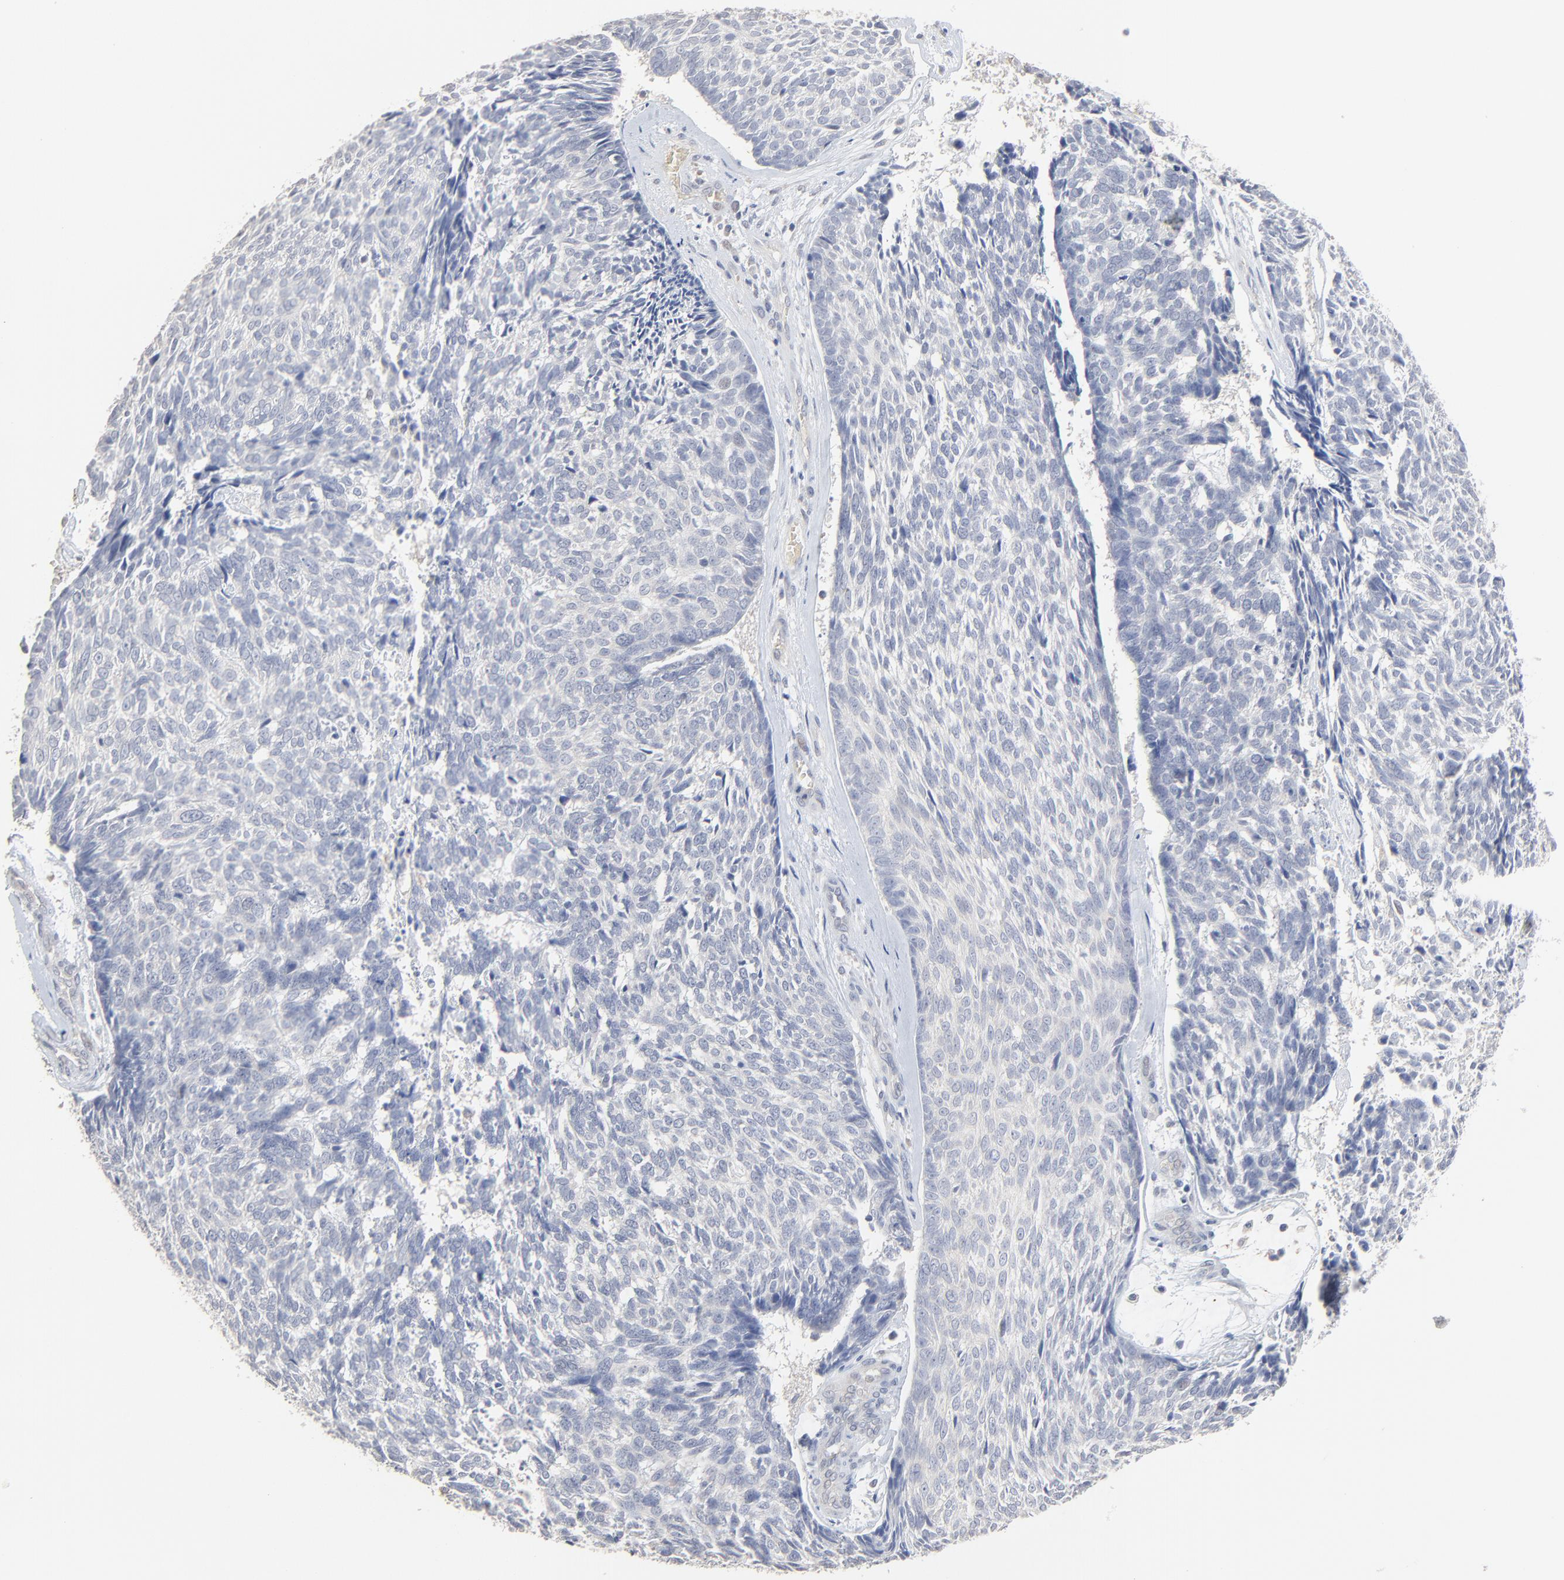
{"staining": {"intensity": "negative", "quantity": "none", "location": "none"}, "tissue": "skin cancer", "cell_type": "Tumor cells", "image_type": "cancer", "snomed": [{"axis": "morphology", "description": "Basal cell carcinoma"}, {"axis": "topography", "description": "Skin"}], "caption": "An immunohistochemistry (IHC) photomicrograph of skin cancer (basal cell carcinoma) is shown. There is no staining in tumor cells of skin cancer (basal cell carcinoma).", "gene": "FANCB", "patient": {"sex": "male", "age": 72}}